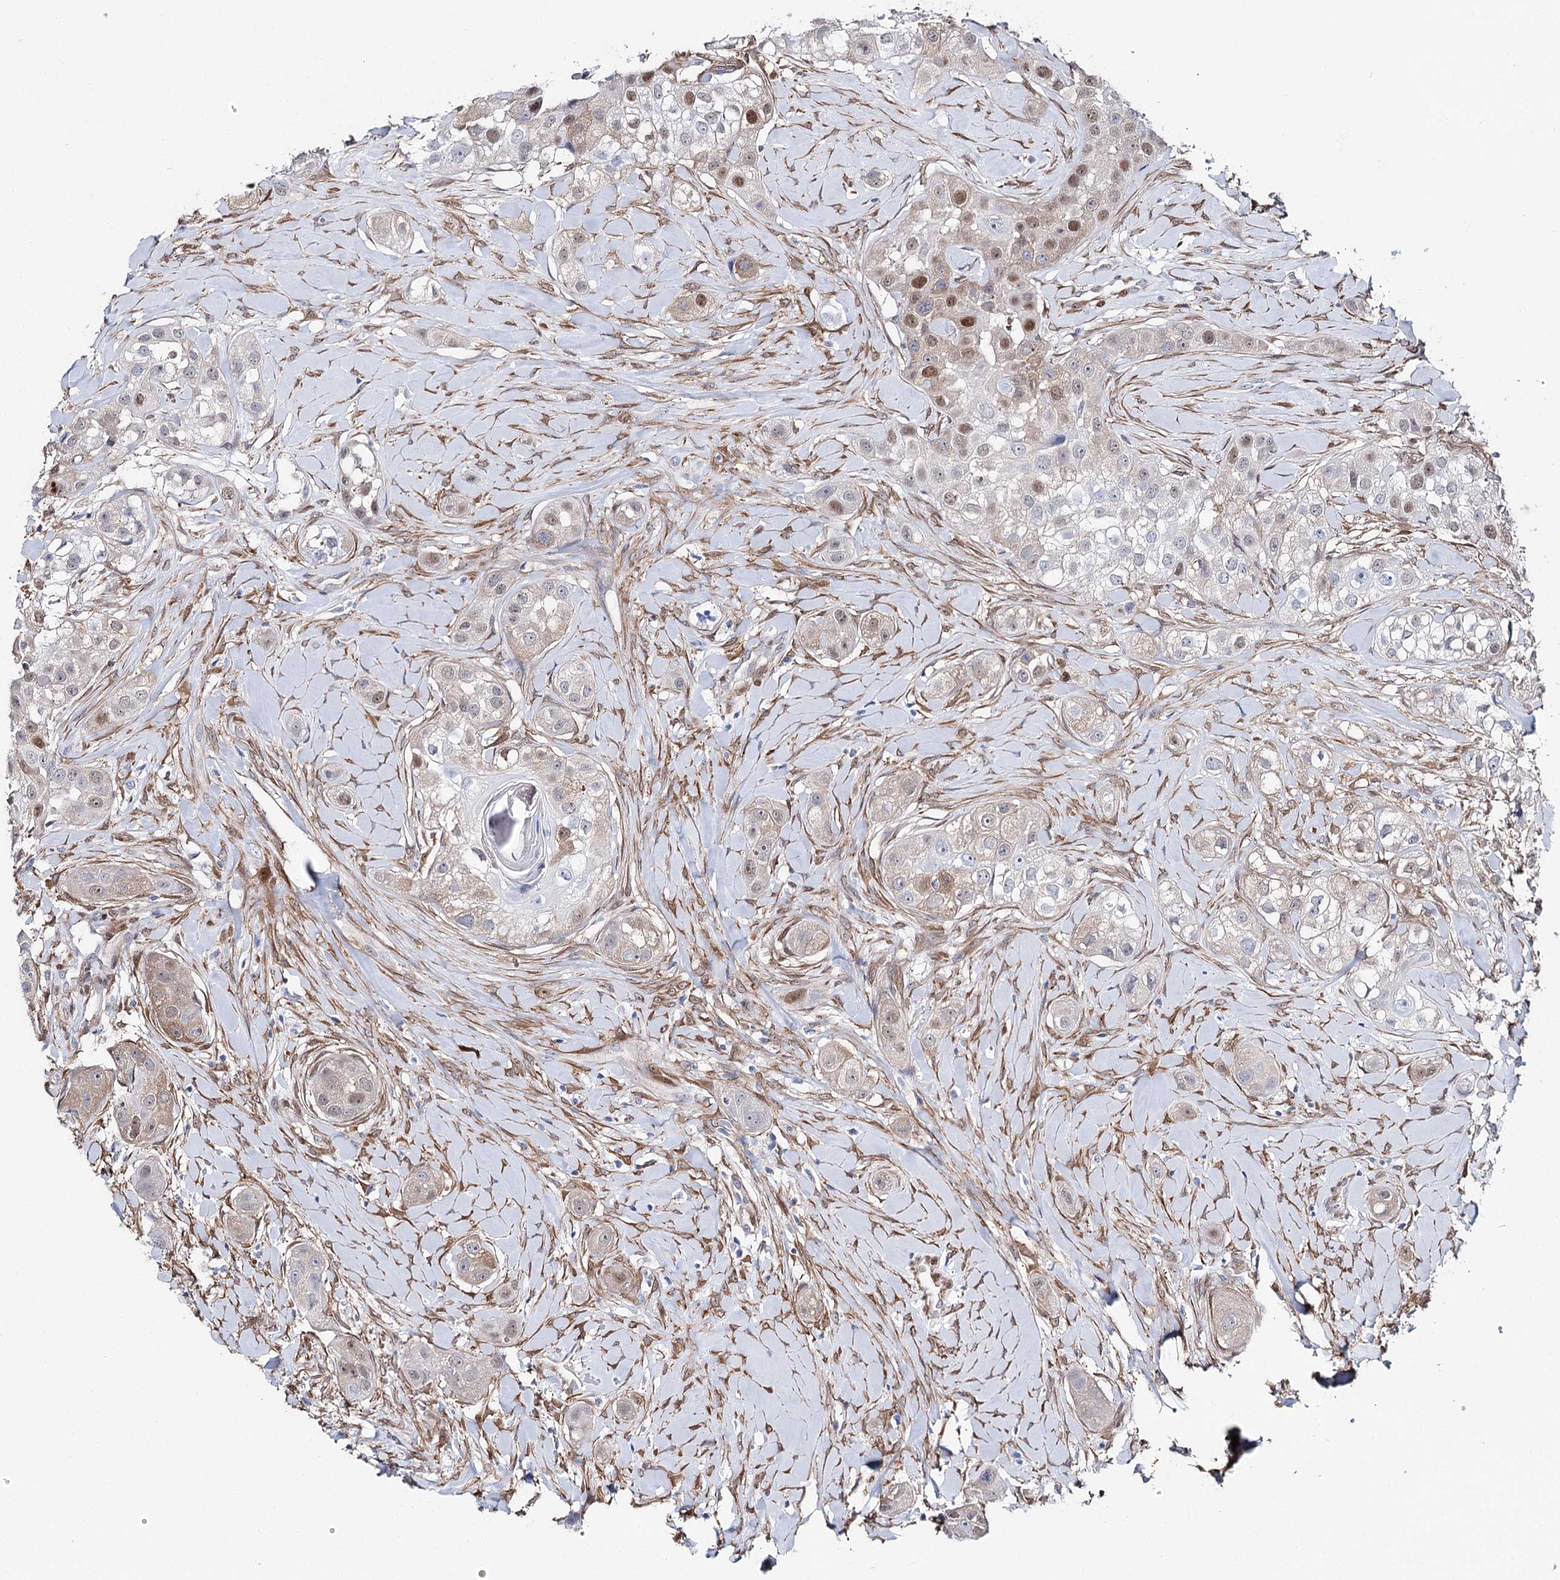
{"staining": {"intensity": "moderate", "quantity": "<25%", "location": "nuclear"}, "tissue": "head and neck cancer", "cell_type": "Tumor cells", "image_type": "cancer", "snomed": [{"axis": "morphology", "description": "Normal tissue, NOS"}, {"axis": "morphology", "description": "Squamous cell carcinoma, NOS"}, {"axis": "topography", "description": "Skeletal muscle"}, {"axis": "topography", "description": "Head-Neck"}], "caption": "Head and neck cancer (squamous cell carcinoma) stained with DAB immunohistochemistry reveals low levels of moderate nuclear positivity in approximately <25% of tumor cells.", "gene": "UGDH", "patient": {"sex": "male", "age": 51}}